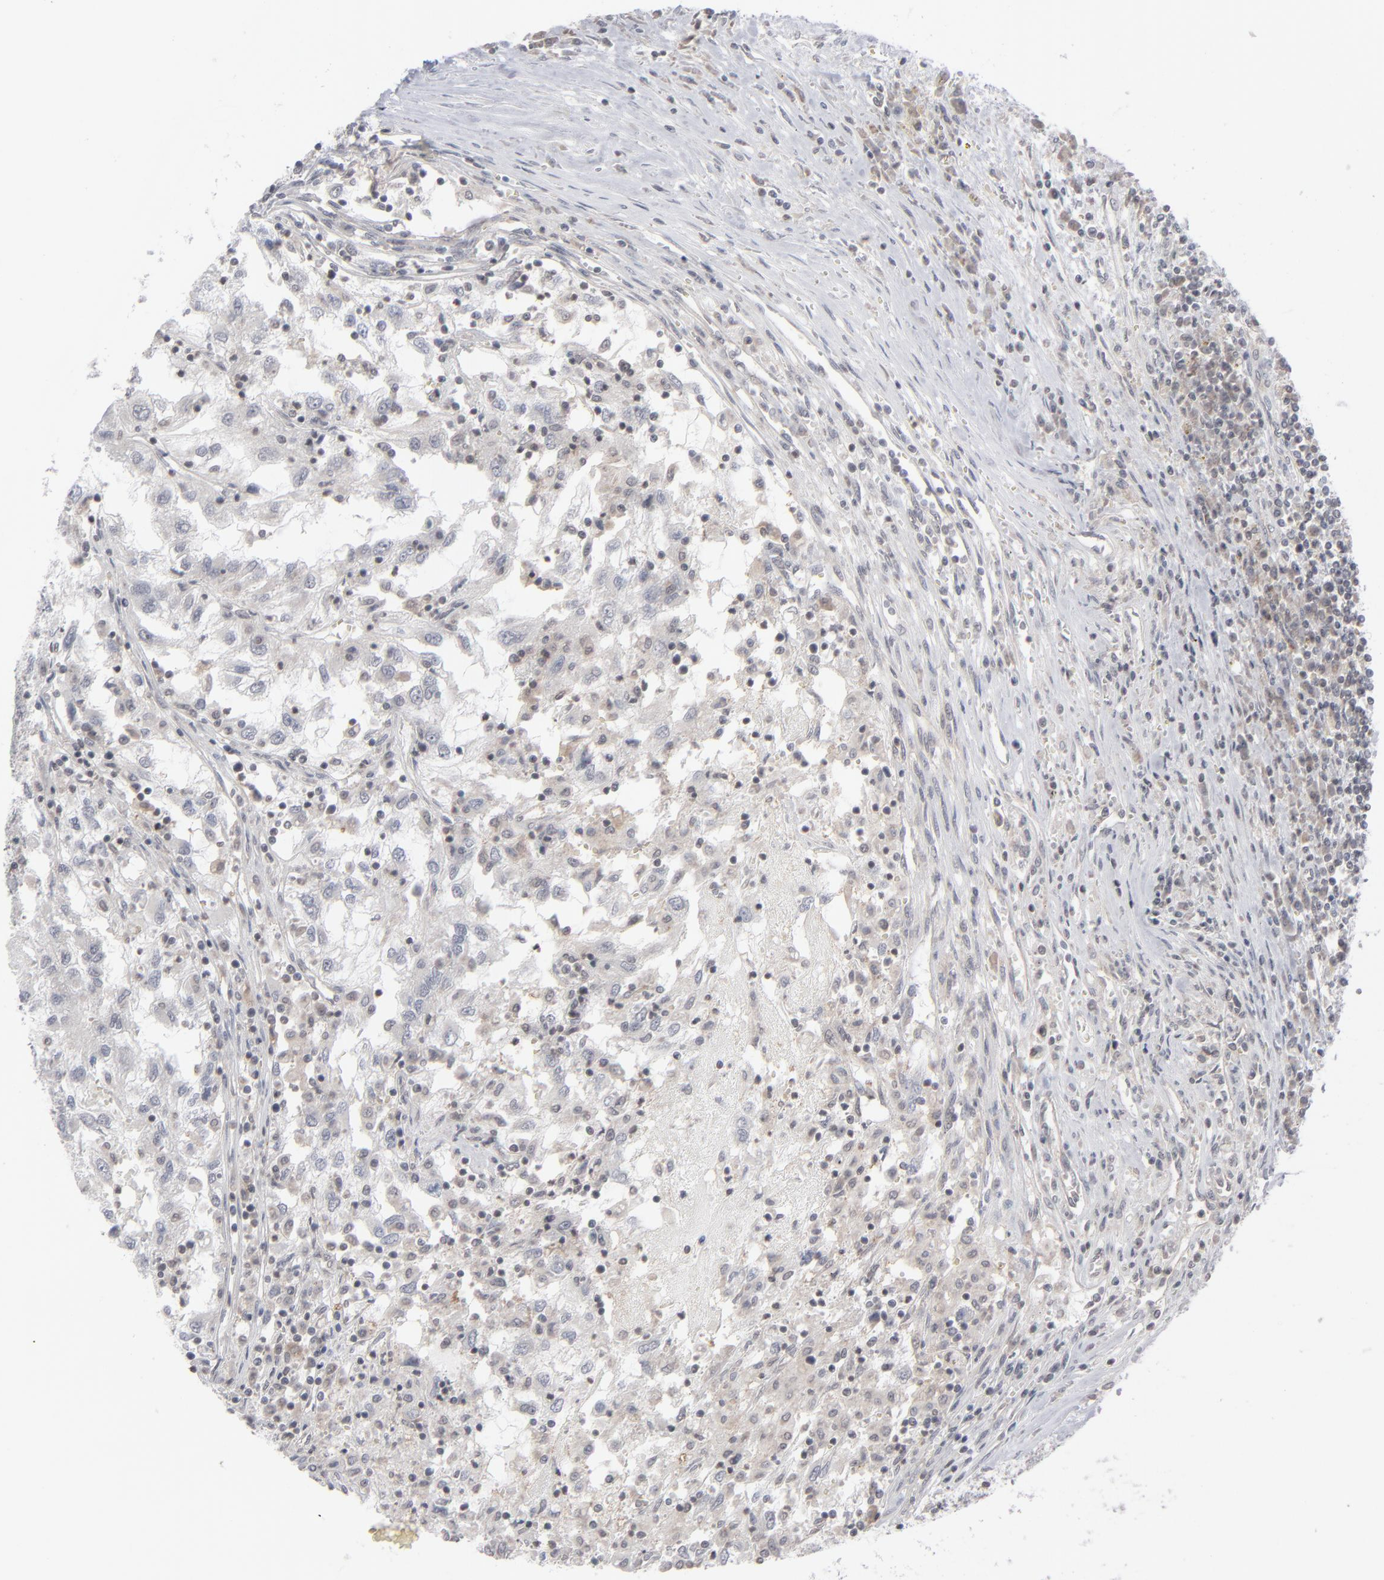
{"staining": {"intensity": "negative", "quantity": "none", "location": "none"}, "tissue": "renal cancer", "cell_type": "Tumor cells", "image_type": "cancer", "snomed": [{"axis": "morphology", "description": "Normal tissue, NOS"}, {"axis": "morphology", "description": "Adenocarcinoma, NOS"}, {"axis": "topography", "description": "Kidney"}], "caption": "High power microscopy image of an IHC histopathology image of renal cancer (adenocarcinoma), revealing no significant staining in tumor cells.", "gene": "POF1B", "patient": {"sex": "male", "age": 71}}